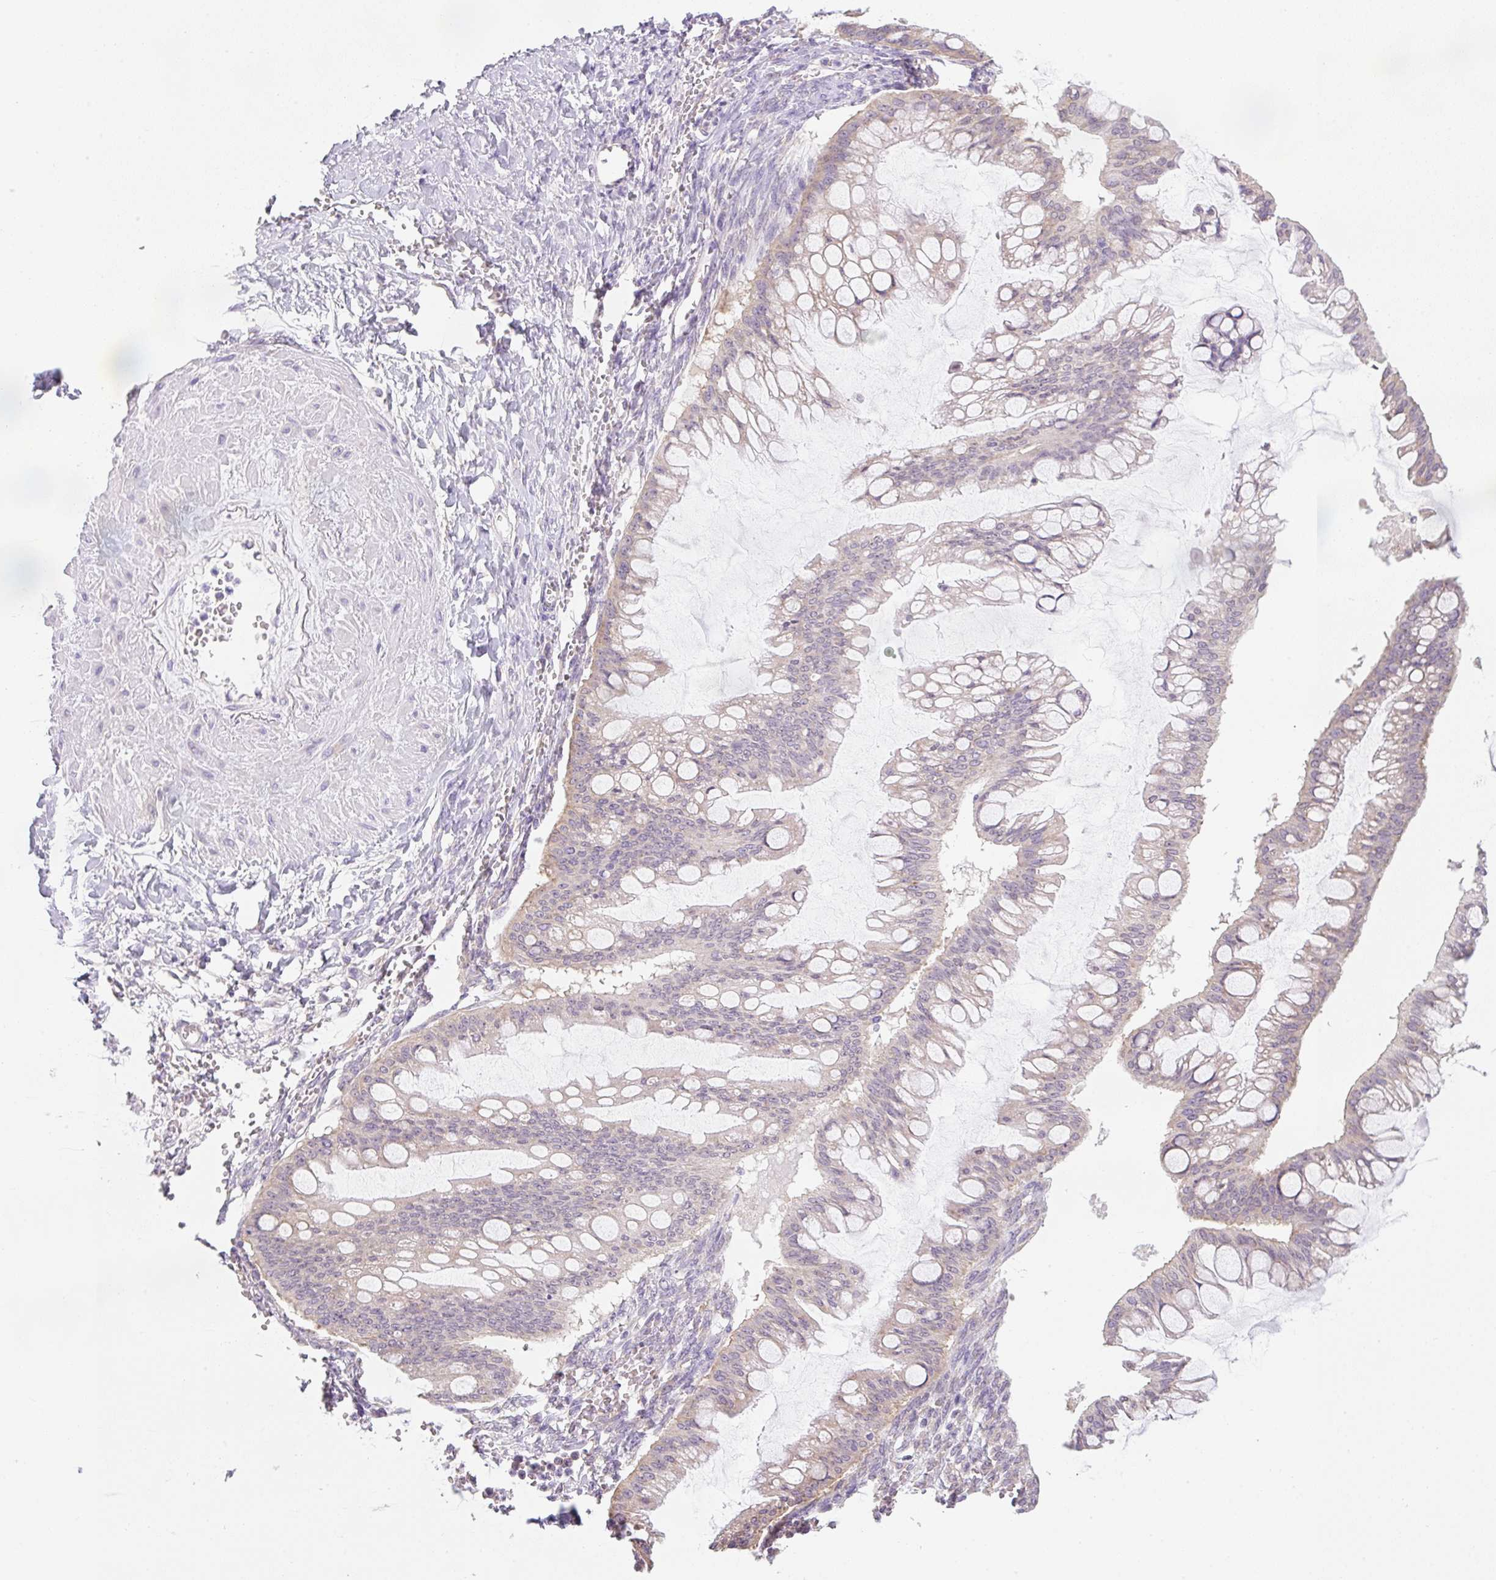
{"staining": {"intensity": "negative", "quantity": "none", "location": "none"}, "tissue": "ovarian cancer", "cell_type": "Tumor cells", "image_type": "cancer", "snomed": [{"axis": "morphology", "description": "Cystadenocarcinoma, mucinous, NOS"}, {"axis": "topography", "description": "Ovary"}], "caption": "A micrograph of human ovarian cancer is negative for staining in tumor cells.", "gene": "RPL18A", "patient": {"sex": "female", "age": 73}}